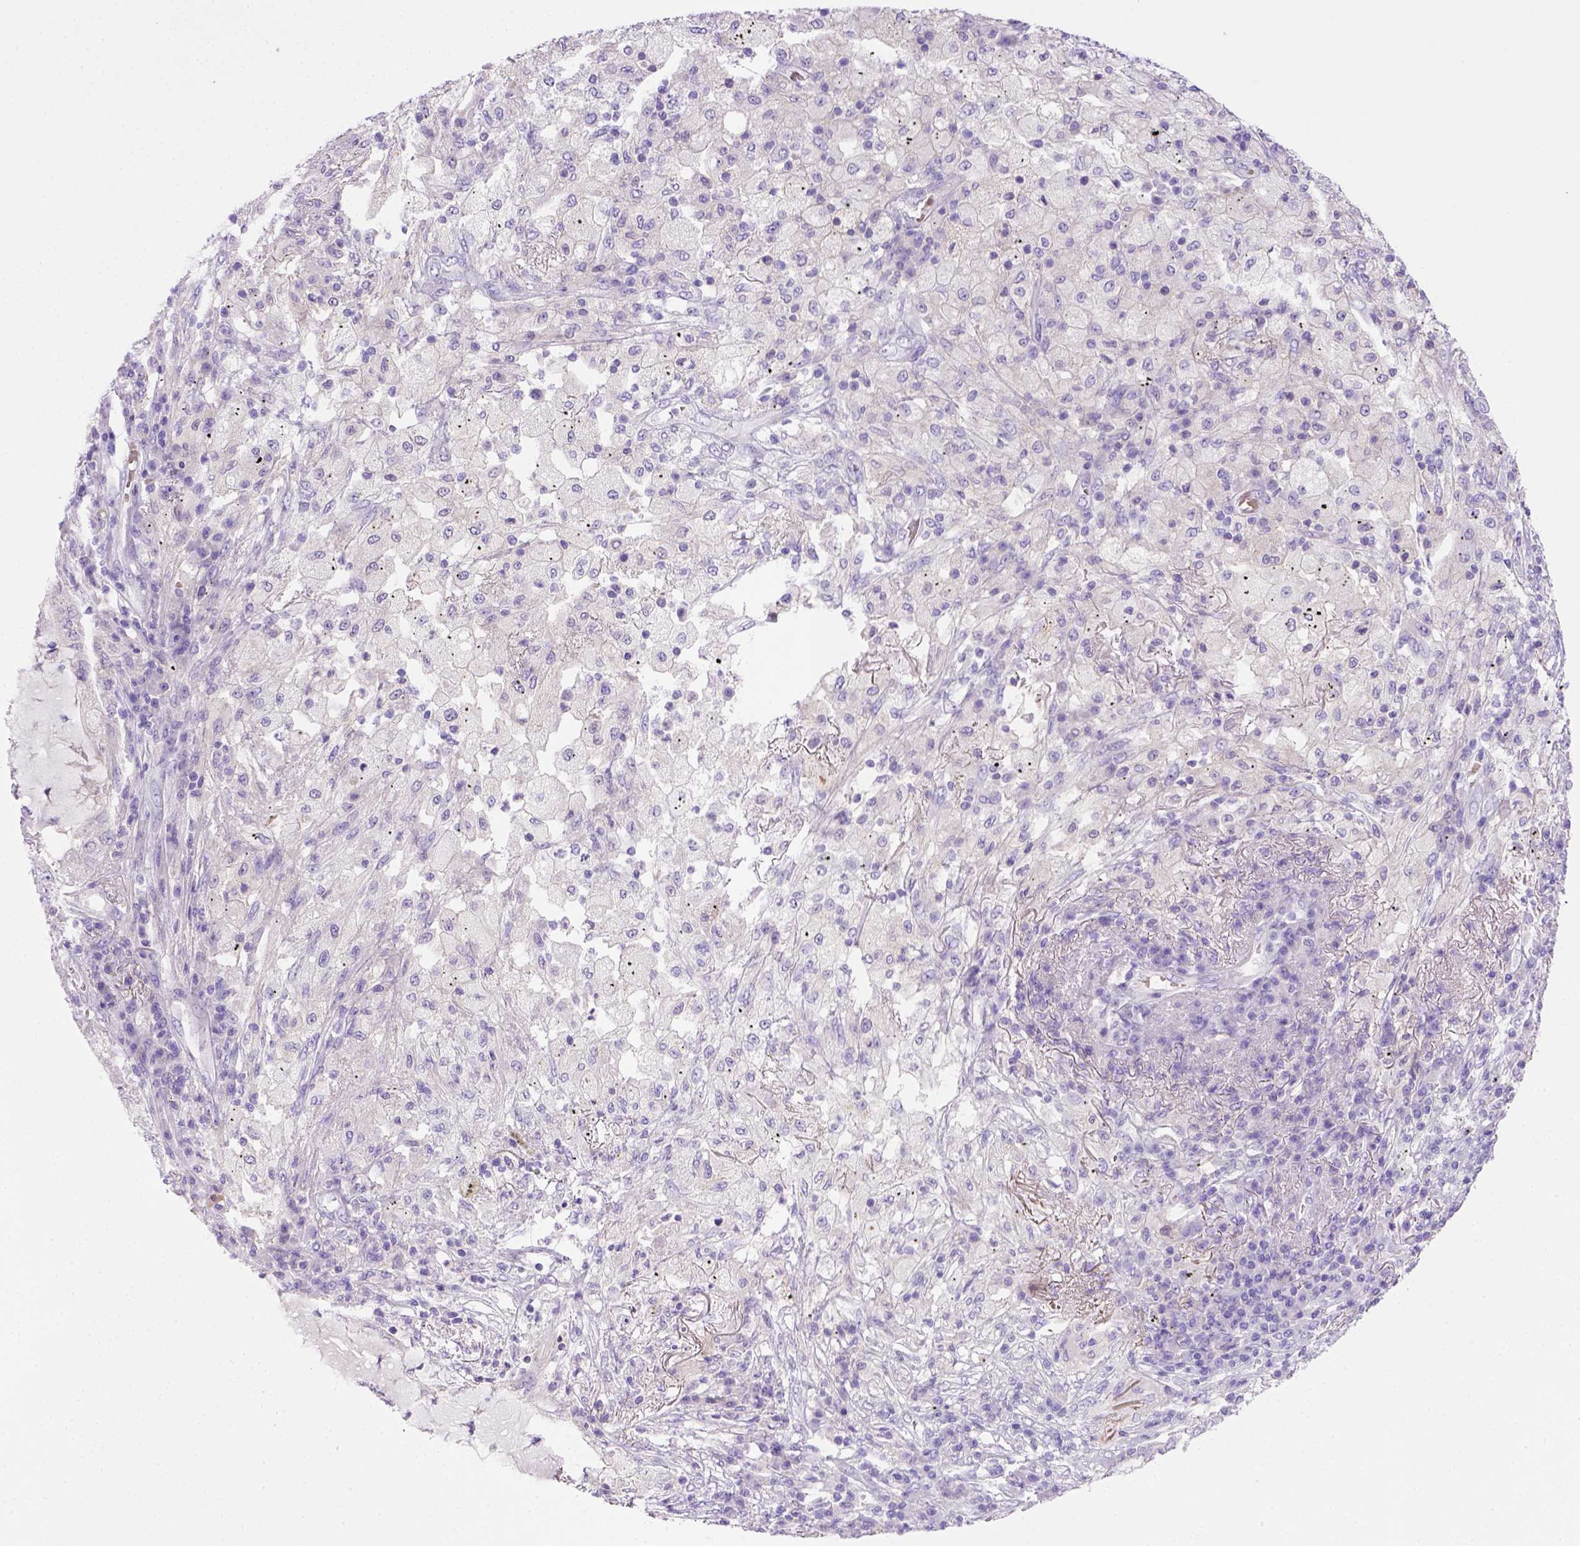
{"staining": {"intensity": "negative", "quantity": "none", "location": "none"}, "tissue": "lung cancer", "cell_type": "Tumor cells", "image_type": "cancer", "snomed": [{"axis": "morphology", "description": "Adenocarcinoma, NOS"}, {"axis": "topography", "description": "Lung"}], "caption": "Protein analysis of lung adenocarcinoma reveals no significant staining in tumor cells.", "gene": "BAAT", "patient": {"sex": "female", "age": 73}}